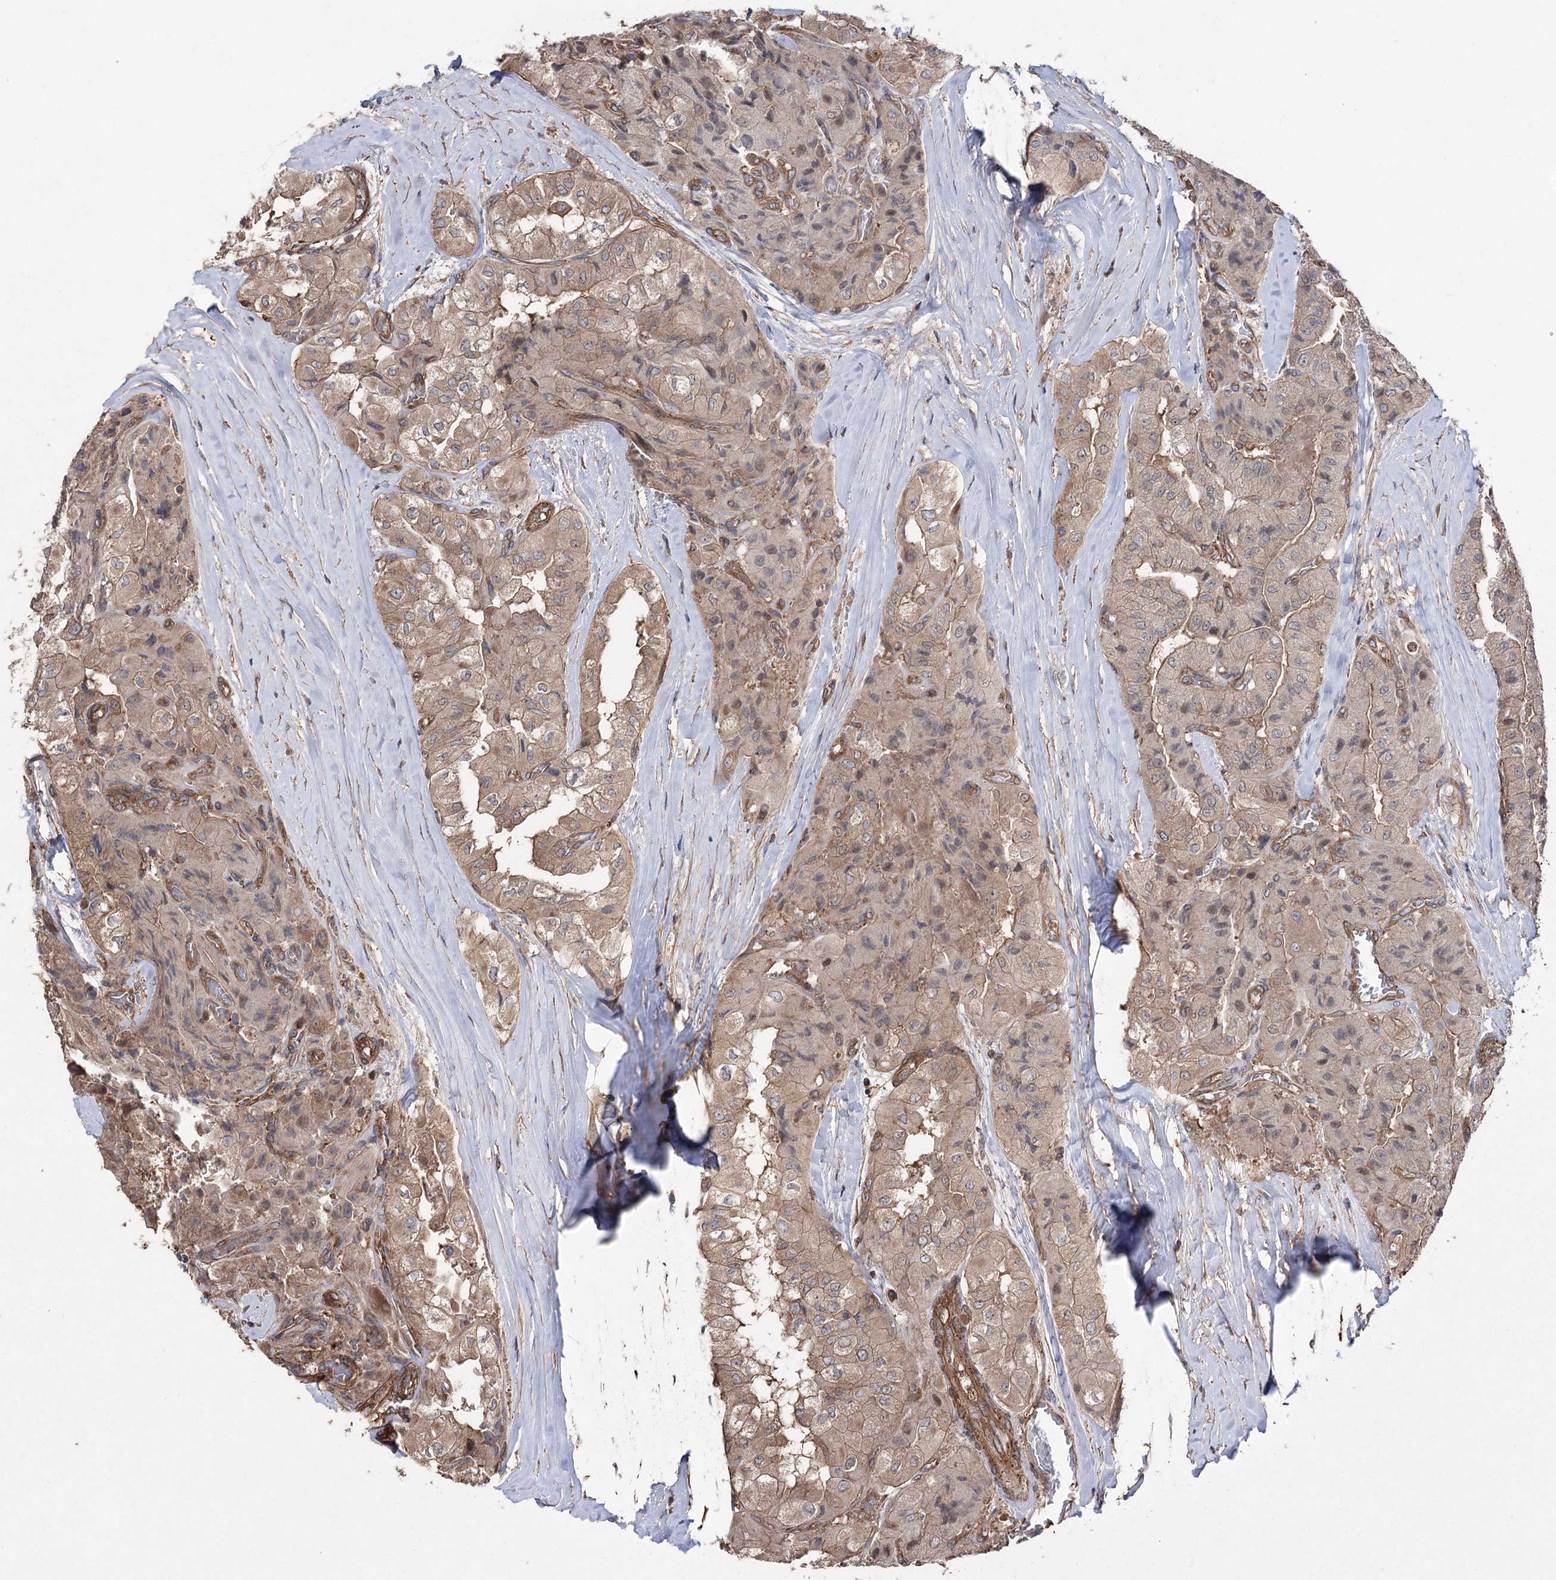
{"staining": {"intensity": "moderate", "quantity": ">75%", "location": "cytoplasmic/membranous"}, "tissue": "thyroid cancer", "cell_type": "Tumor cells", "image_type": "cancer", "snomed": [{"axis": "morphology", "description": "Papillary adenocarcinoma, NOS"}, {"axis": "topography", "description": "Thyroid gland"}], "caption": "Protein expression analysis of human thyroid cancer (papillary adenocarcinoma) reveals moderate cytoplasmic/membranous staining in approximately >75% of tumor cells. Using DAB (3,3'-diaminobenzidine) (brown) and hematoxylin (blue) stains, captured at high magnification using brightfield microscopy.", "gene": "LARS2", "patient": {"sex": "female", "age": 59}}